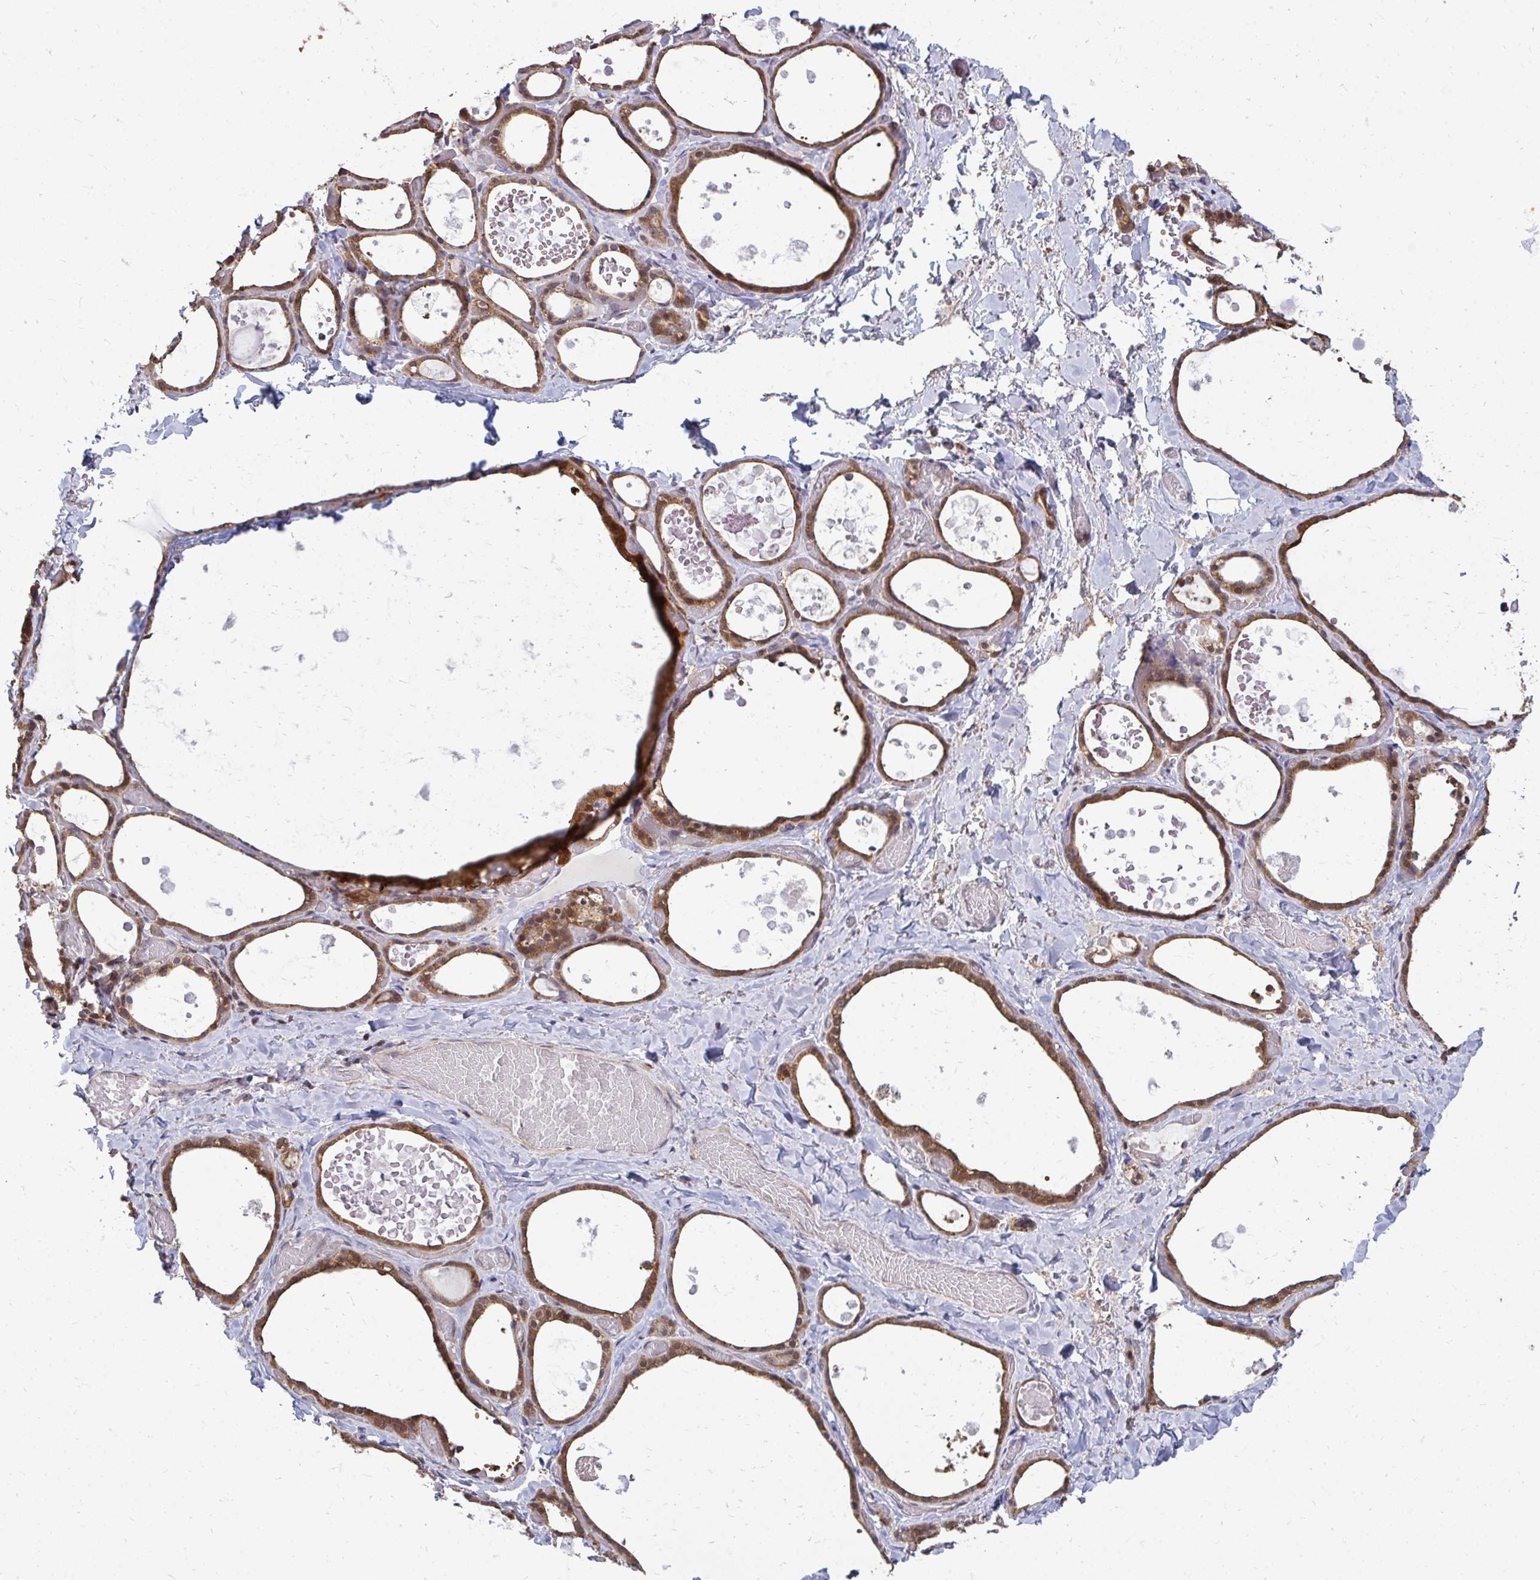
{"staining": {"intensity": "moderate", "quantity": ">75%", "location": "cytoplasmic/membranous,nuclear"}, "tissue": "thyroid gland", "cell_type": "Glandular cells", "image_type": "normal", "snomed": [{"axis": "morphology", "description": "Normal tissue, NOS"}, {"axis": "topography", "description": "Thyroid gland"}], "caption": "IHC micrograph of benign thyroid gland: human thyroid gland stained using immunohistochemistry exhibits medium levels of moderate protein expression localized specifically in the cytoplasmic/membranous,nuclear of glandular cells, appearing as a cytoplasmic/membranous,nuclear brown color.", "gene": "DNAJA2", "patient": {"sex": "female", "age": 56}}